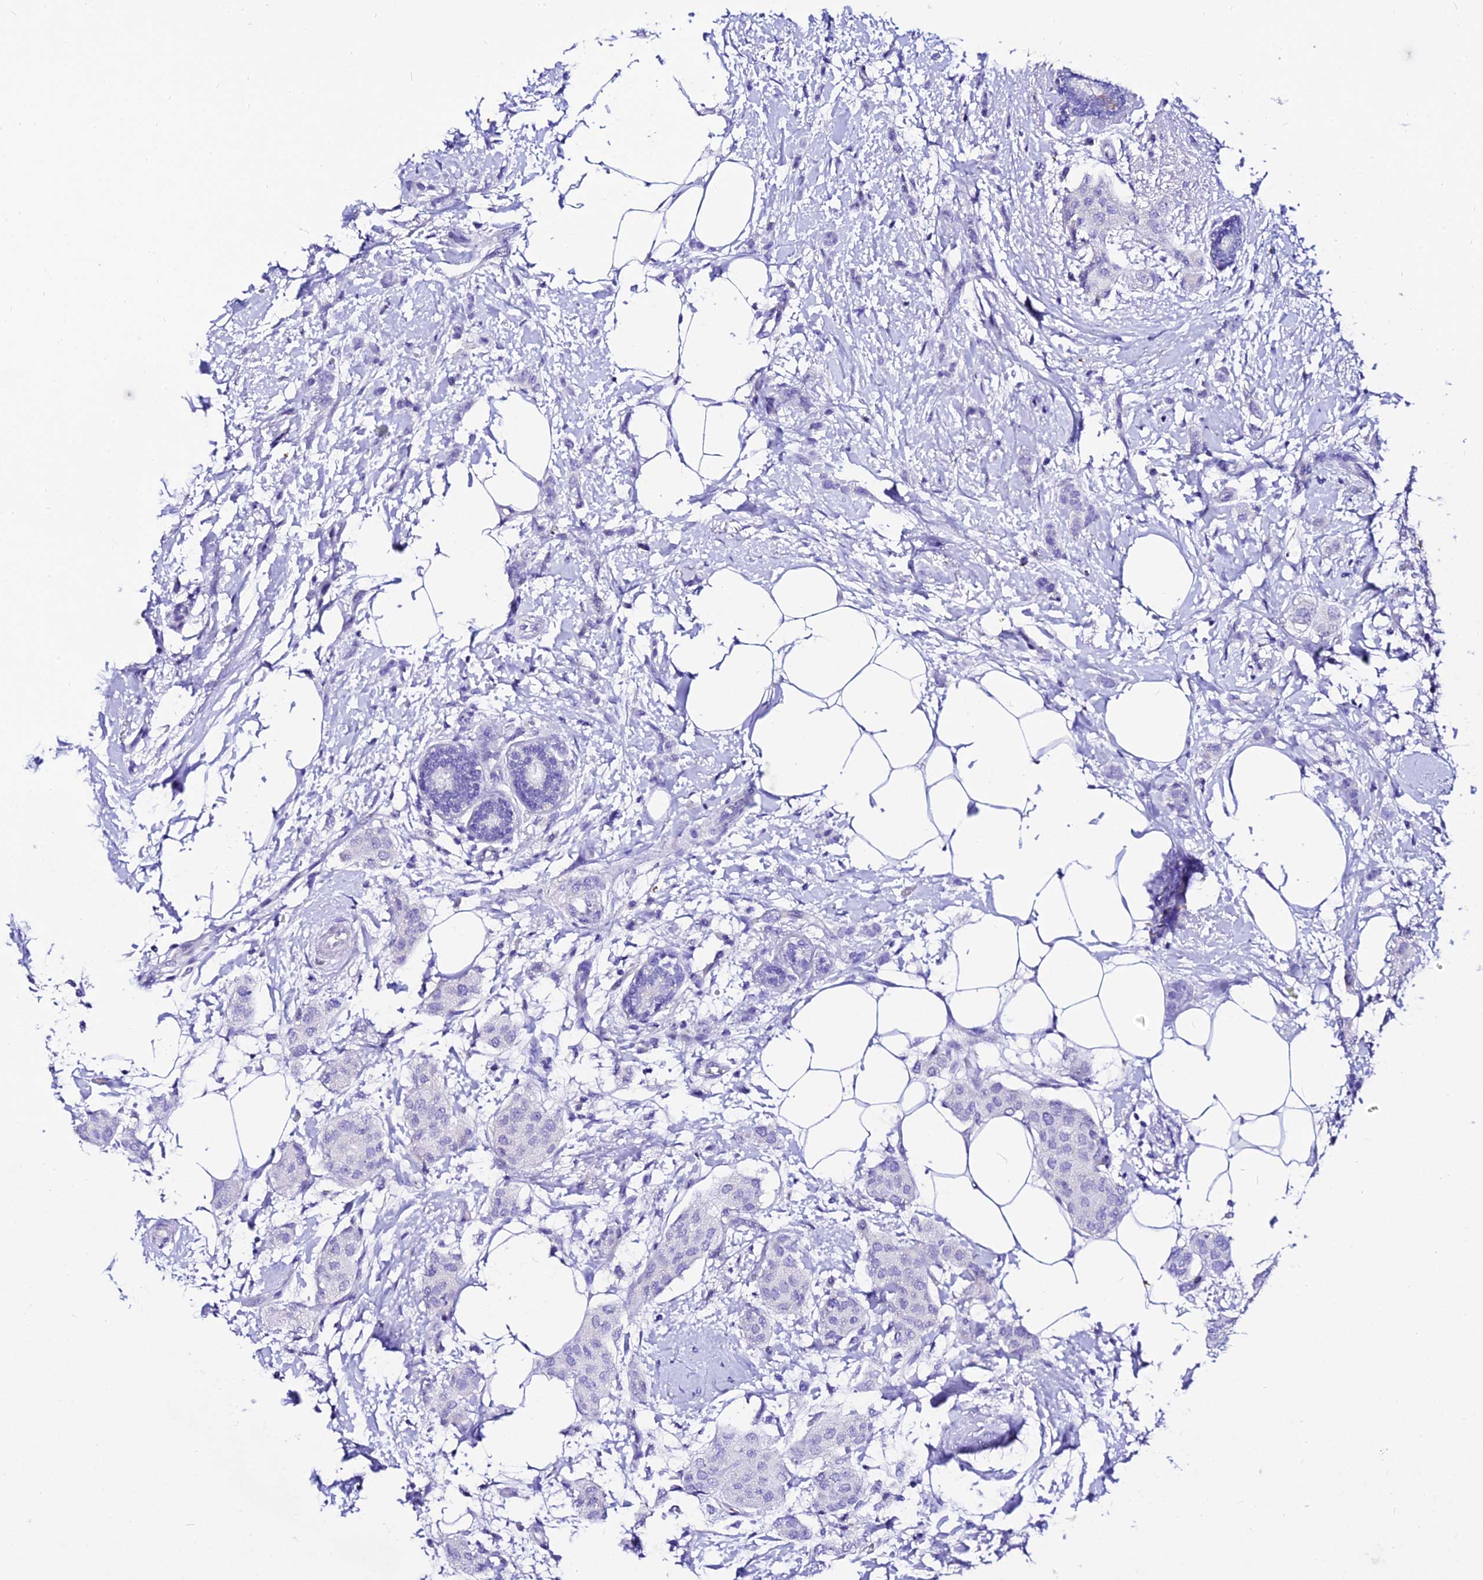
{"staining": {"intensity": "negative", "quantity": "none", "location": "none"}, "tissue": "breast cancer", "cell_type": "Tumor cells", "image_type": "cancer", "snomed": [{"axis": "morphology", "description": "Duct carcinoma"}, {"axis": "topography", "description": "Breast"}], "caption": "Tumor cells show no significant expression in breast cancer (invasive ductal carcinoma).", "gene": "DEFB106A", "patient": {"sex": "female", "age": 72}}